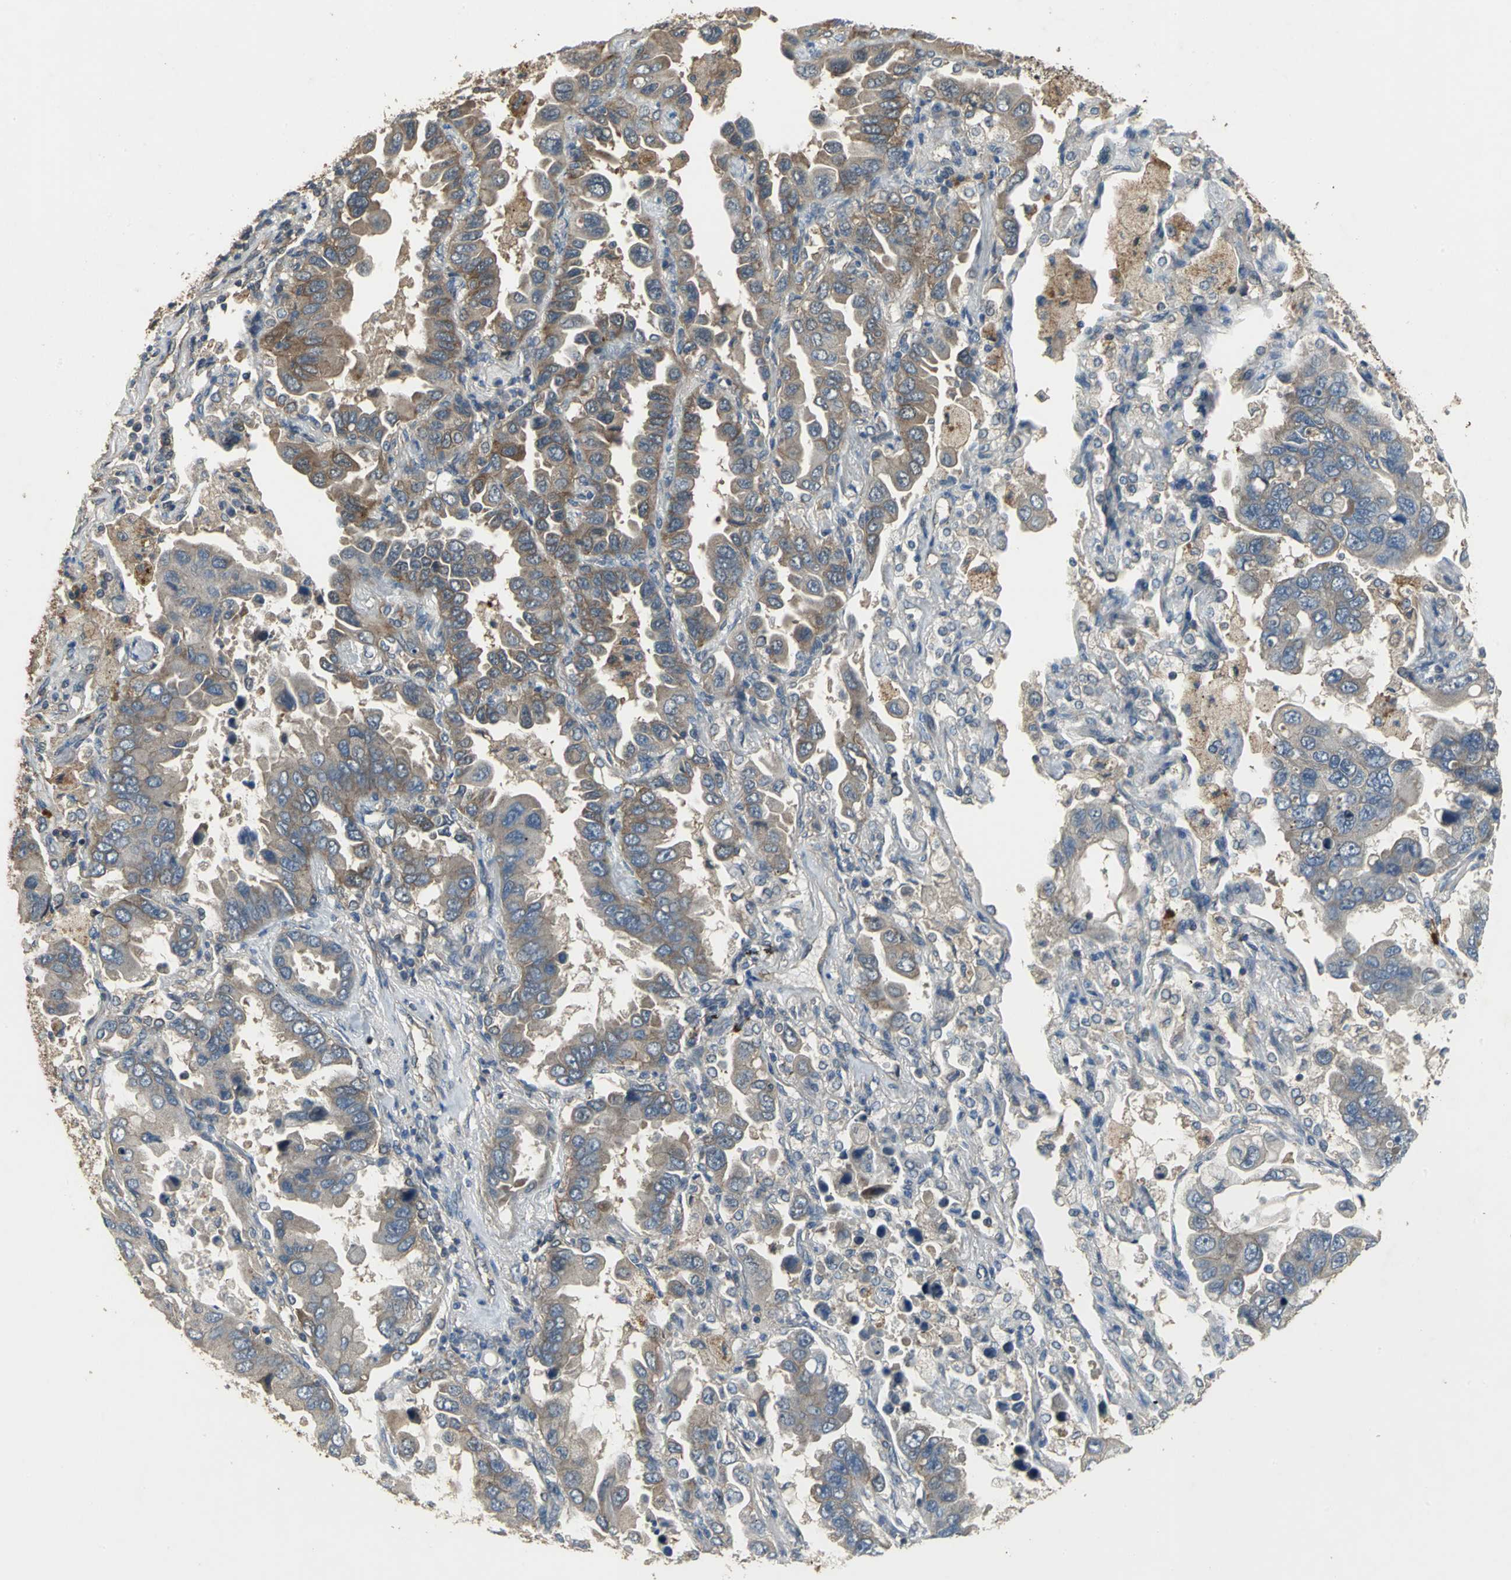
{"staining": {"intensity": "weak", "quantity": ">75%", "location": "cytoplasmic/membranous"}, "tissue": "lung cancer", "cell_type": "Tumor cells", "image_type": "cancer", "snomed": [{"axis": "morphology", "description": "Adenocarcinoma, NOS"}, {"axis": "topography", "description": "Lung"}], "caption": "Human lung adenocarcinoma stained with a protein marker shows weak staining in tumor cells.", "gene": "MET", "patient": {"sex": "male", "age": 64}}